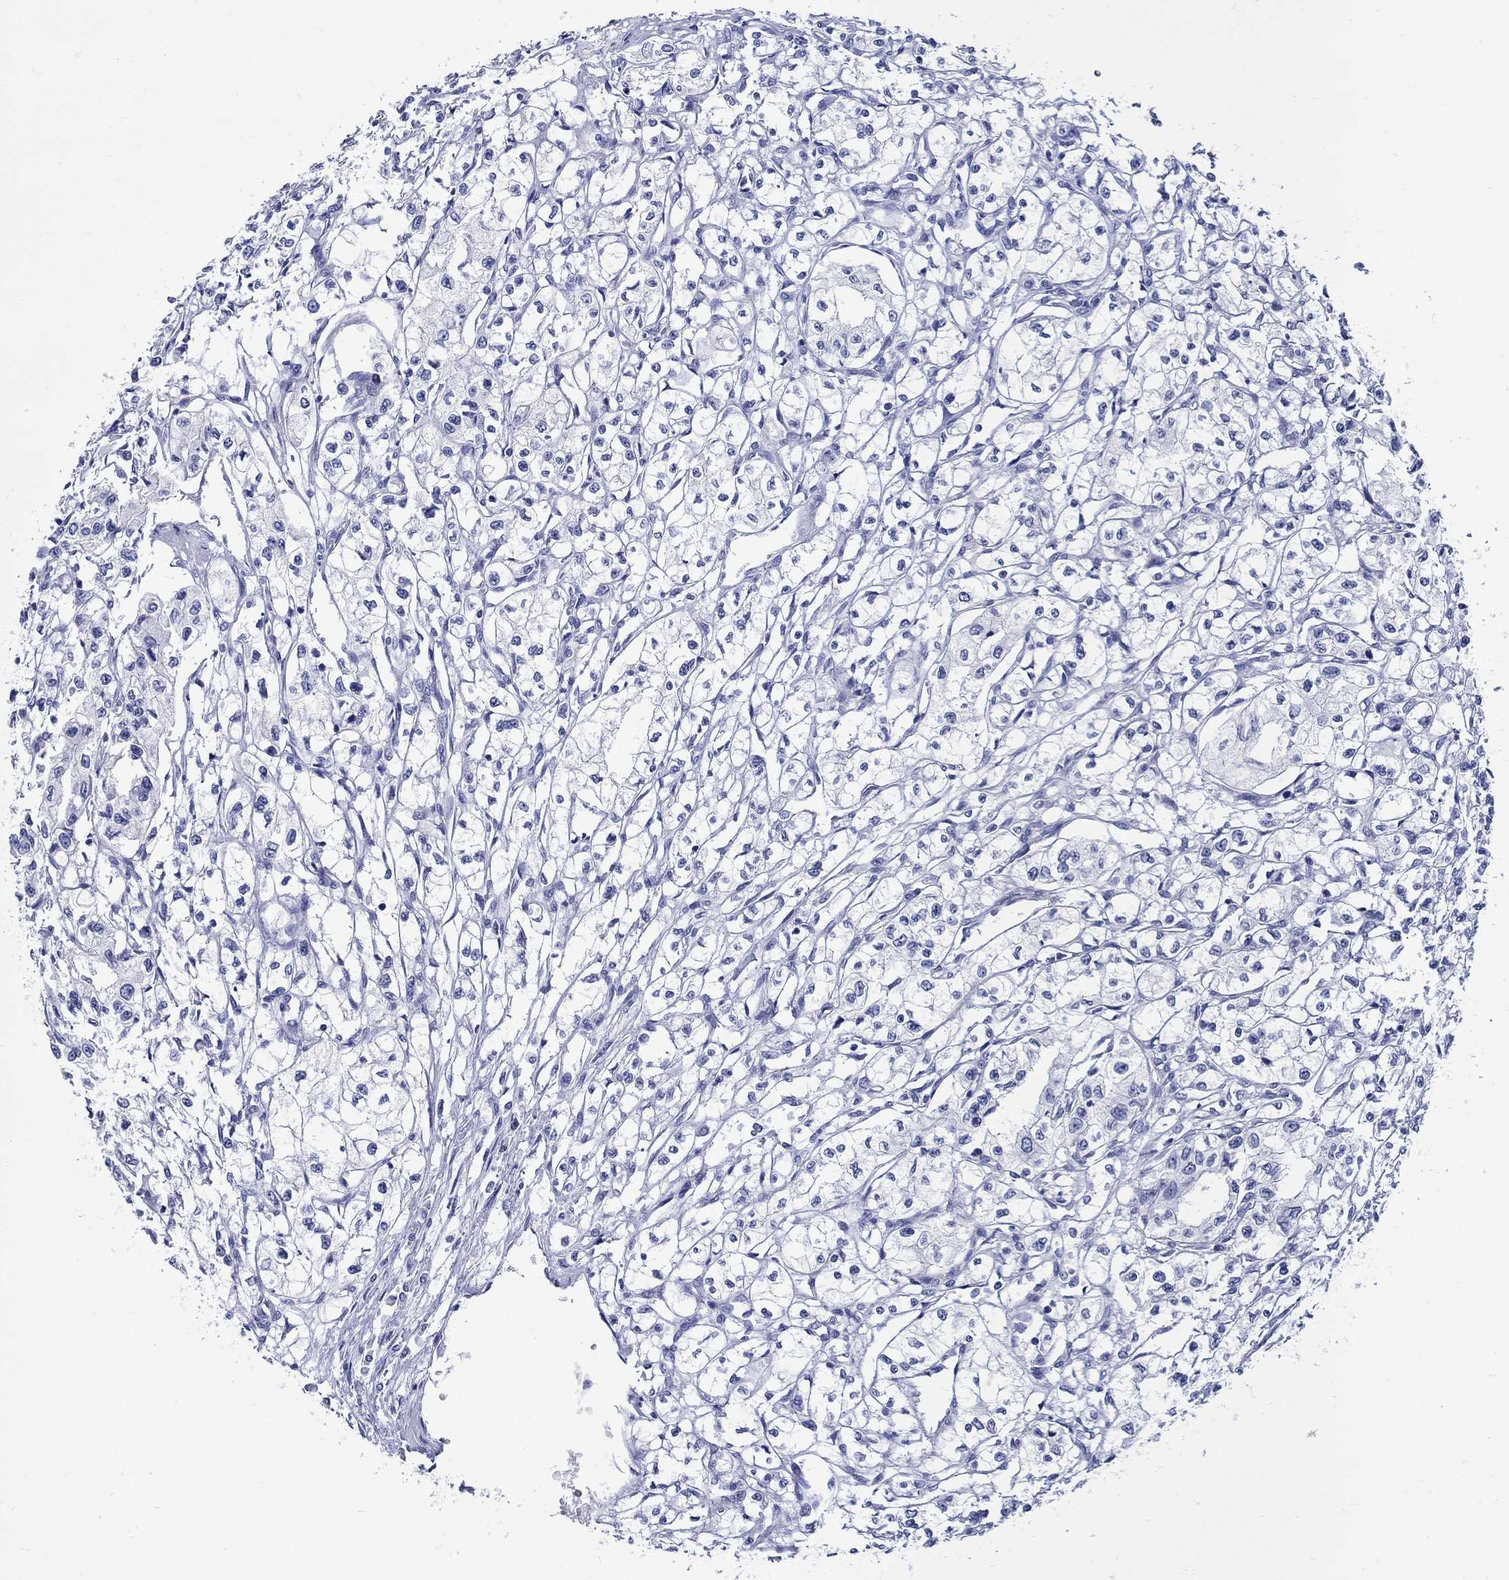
{"staining": {"intensity": "negative", "quantity": "none", "location": "none"}, "tissue": "renal cancer", "cell_type": "Tumor cells", "image_type": "cancer", "snomed": [{"axis": "morphology", "description": "Adenocarcinoma, NOS"}, {"axis": "topography", "description": "Kidney"}], "caption": "Human renal cancer (adenocarcinoma) stained for a protein using immunohistochemistry (IHC) demonstrates no staining in tumor cells.", "gene": "CRYGS", "patient": {"sex": "male", "age": 56}}